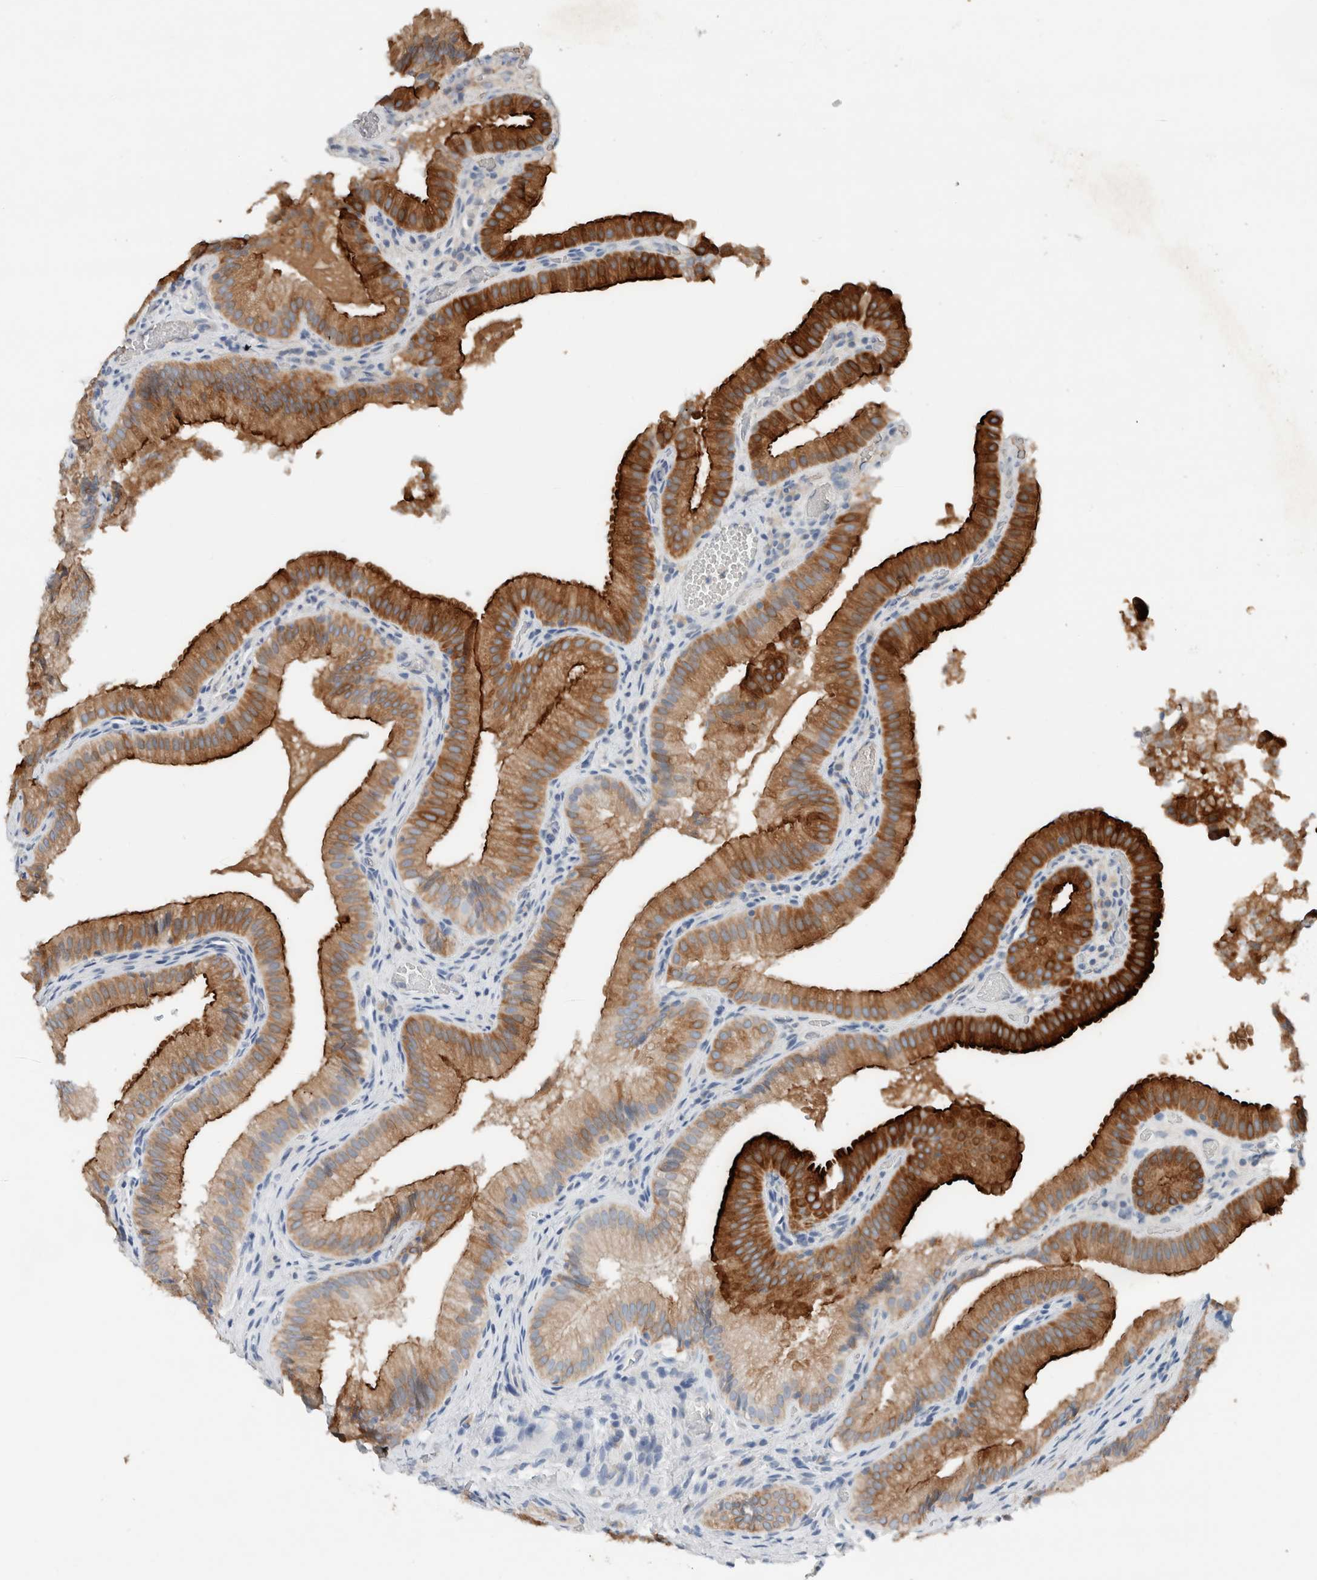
{"staining": {"intensity": "strong", "quantity": ">75%", "location": "cytoplasmic/membranous"}, "tissue": "gallbladder", "cell_type": "Glandular cells", "image_type": "normal", "snomed": [{"axis": "morphology", "description": "Normal tissue, NOS"}, {"axis": "topography", "description": "Gallbladder"}], "caption": "Immunohistochemical staining of normal gallbladder displays high levels of strong cytoplasmic/membranous staining in about >75% of glandular cells.", "gene": "DUOX1", "patient": {"sex": "female", "age": 30}}